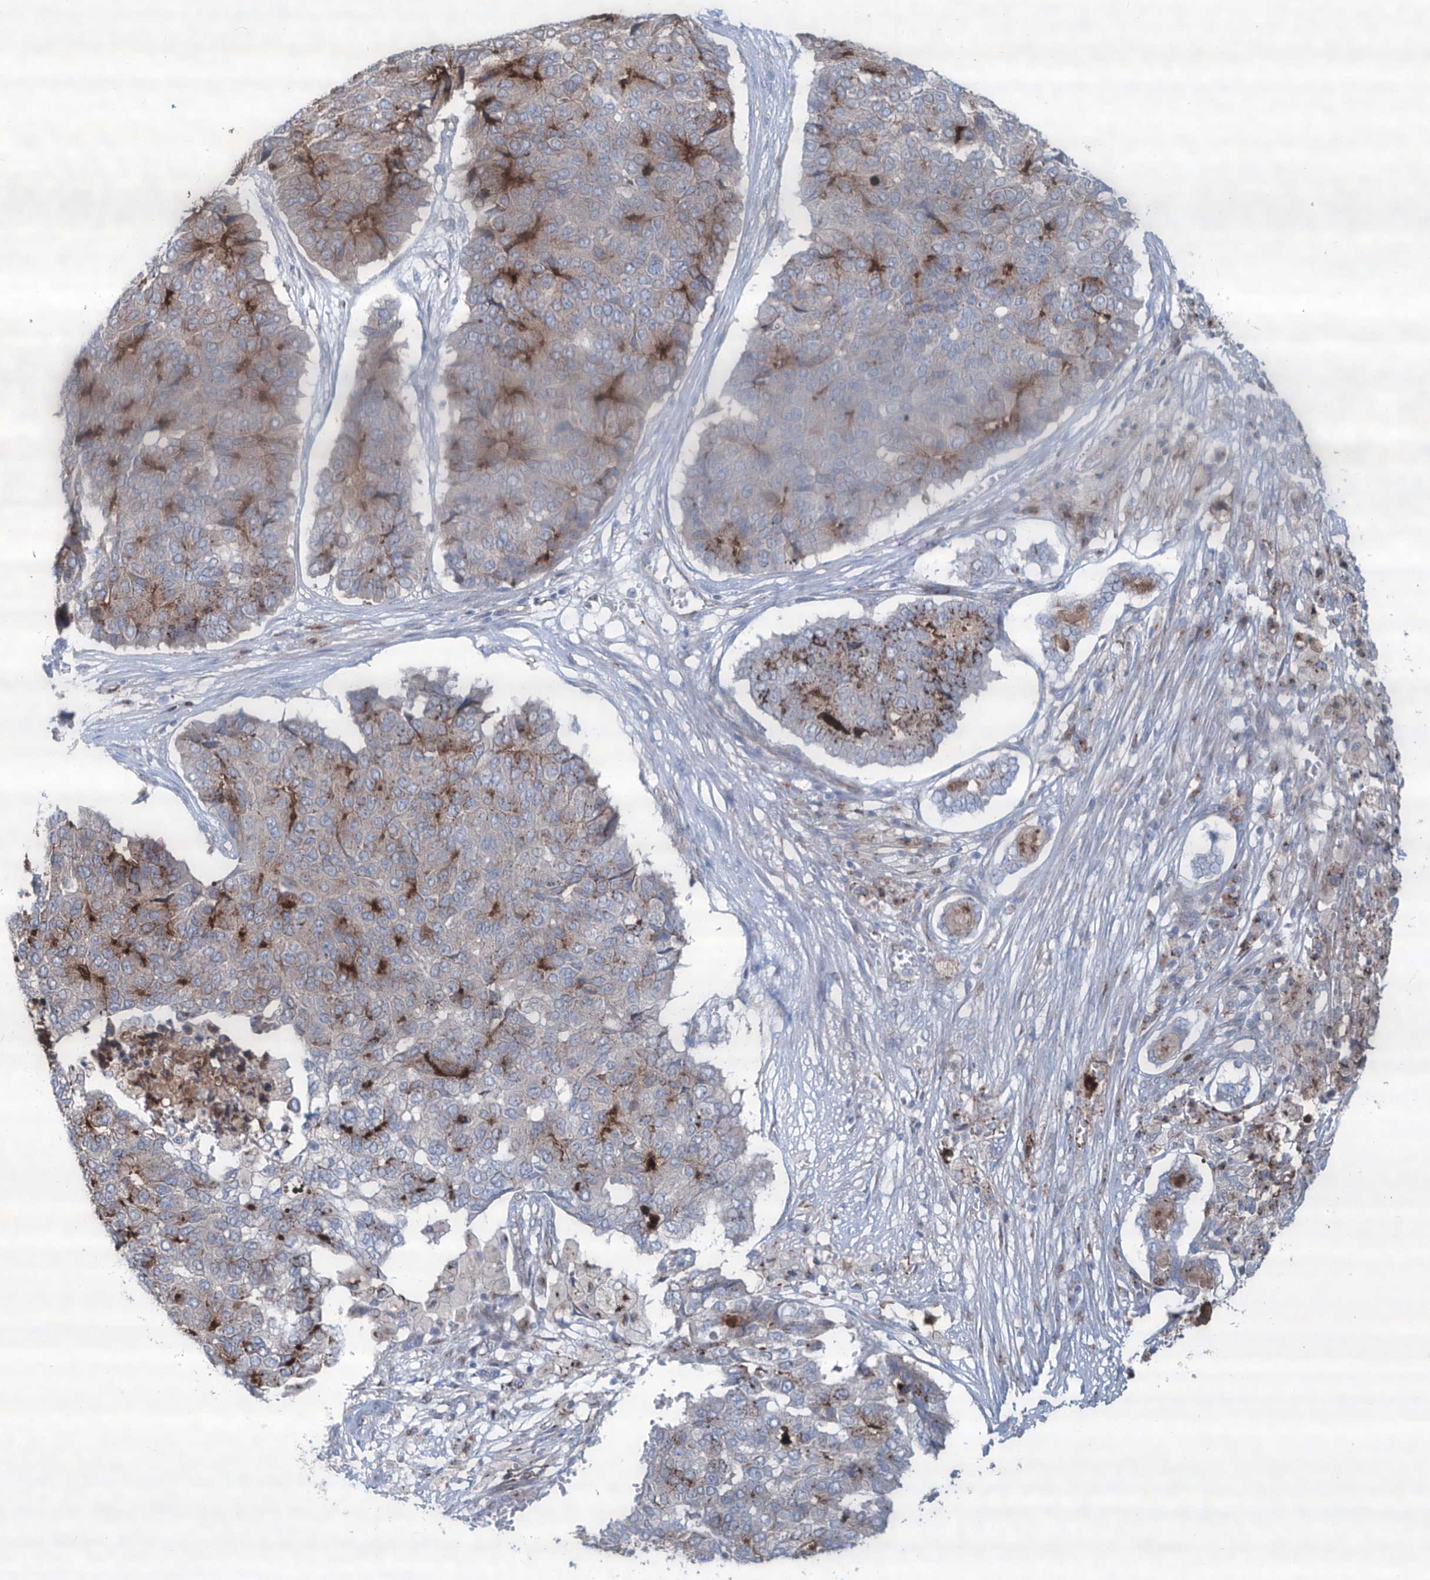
{"staining": {"intensity": "weak", "quantity": "<25%", "location": "cytoplasmic/membranous"}, "tissue": "pancreatic cancer", "cell_type": "Tumor cells", "image_type": "cancer", "snomed": [{"axis": "morphology", "description": "Adenocarcinoma, NOS"}, {"axis": "topography", "description": "Pancreas"}], "caption": "Adenocarcinoma (pancreatic) stained for a protein using immunohistochemistry (IHC) displays no positivity tumor cells.", "gene": "CDH5", "patient": {"sex": "male", "age": 50}}